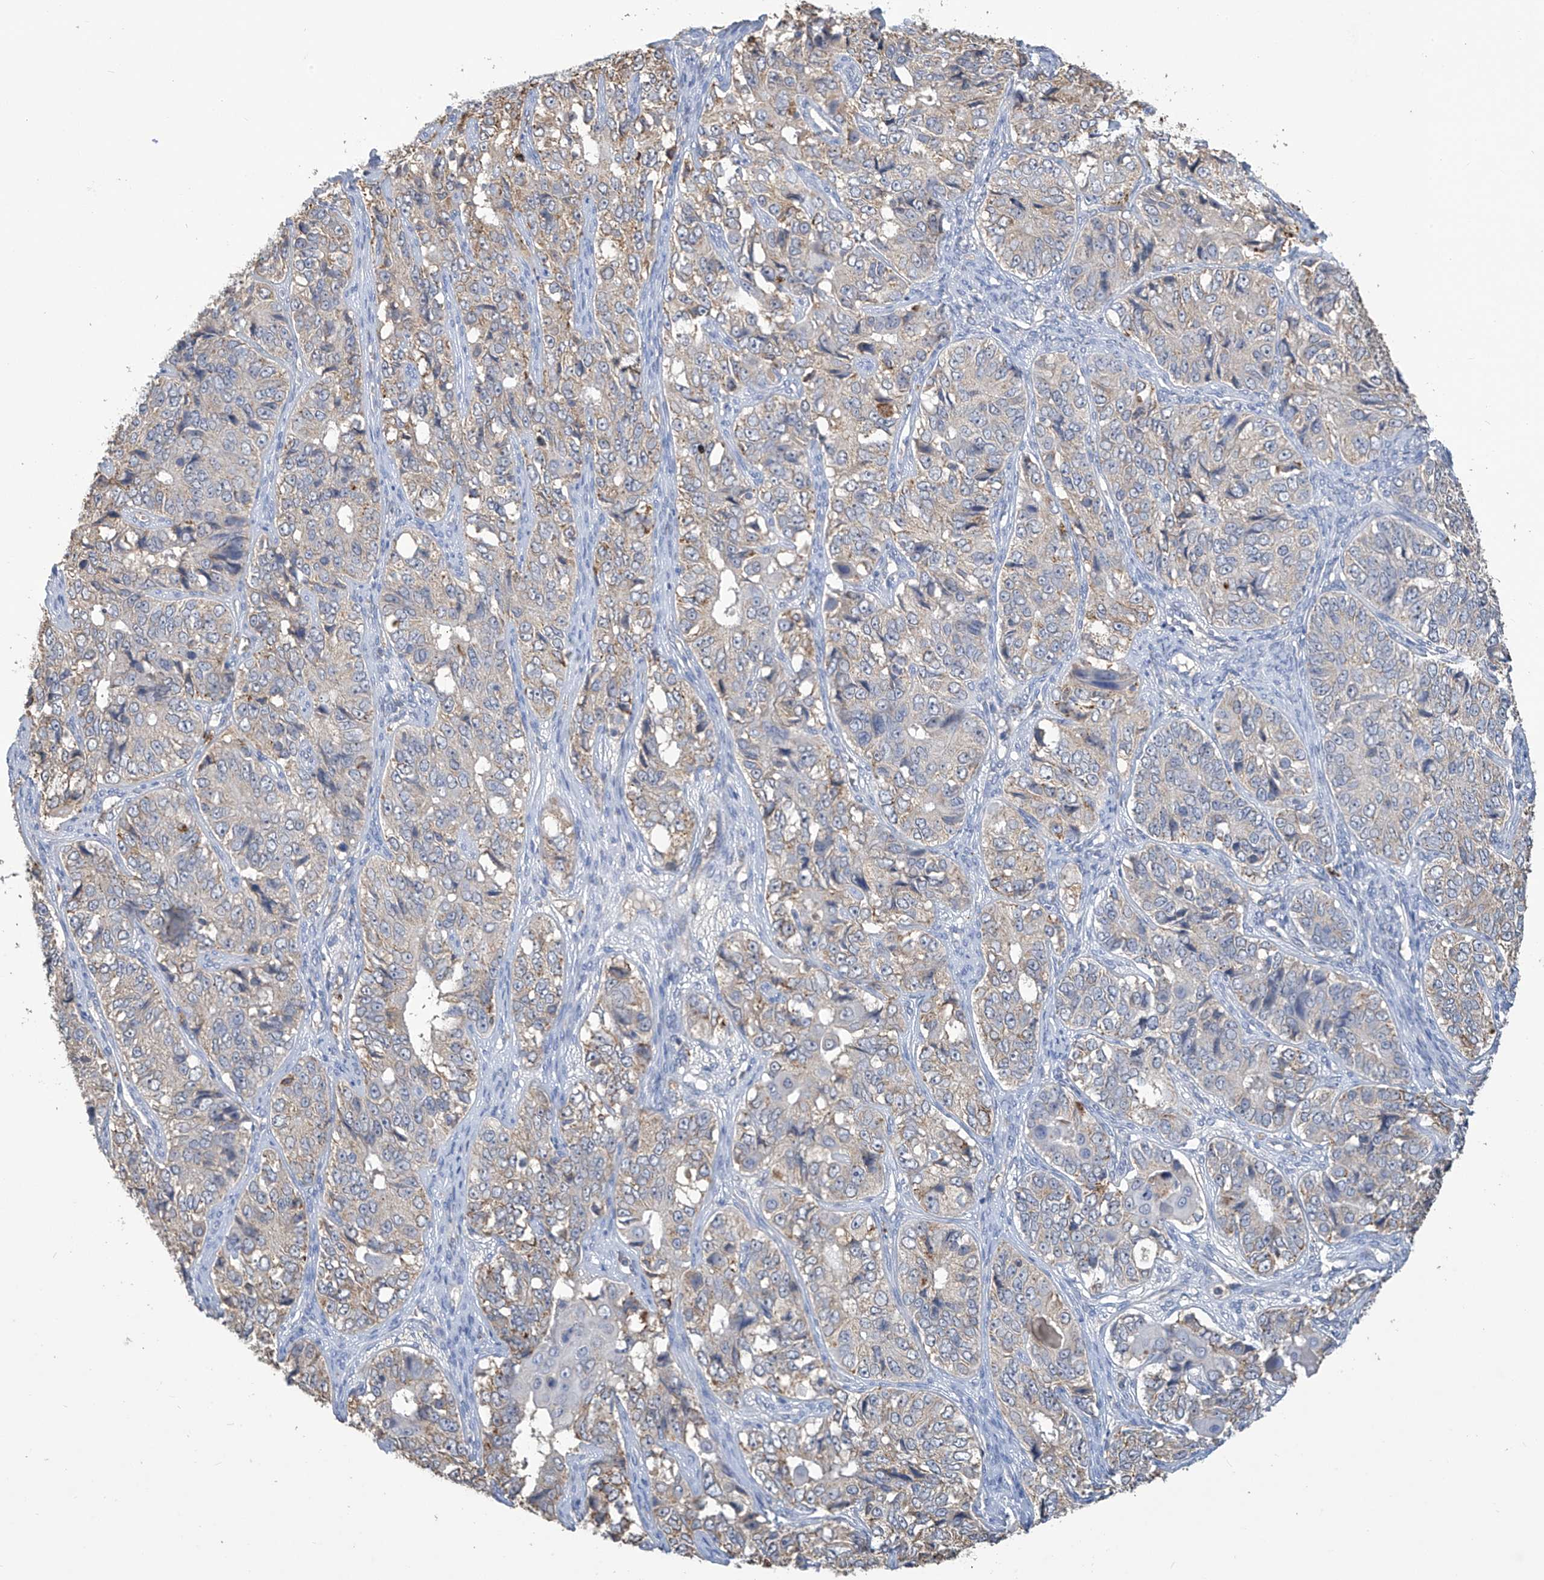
{"staining": {"intensity": "weak", "quantity": "<25%", "location": "cytoplasmic/membranous"}, "tissue": "ovarian cancer", "cell_type": "Tumor cells", "image_type": "cancer", "snomed": [{"axis": "morphology", "description": "Carcinoma, endometroid"}, {"axis": "topography", "description": "Ovary"}], "caption": "A high-resolution photomicrograph shows immunohistochemistry staining of endometroid carcinoma (ovarian), which shows no significant positivity in tumor cells.", "gene": "OGT", "patient": {"sex": "female", "age": 51}}